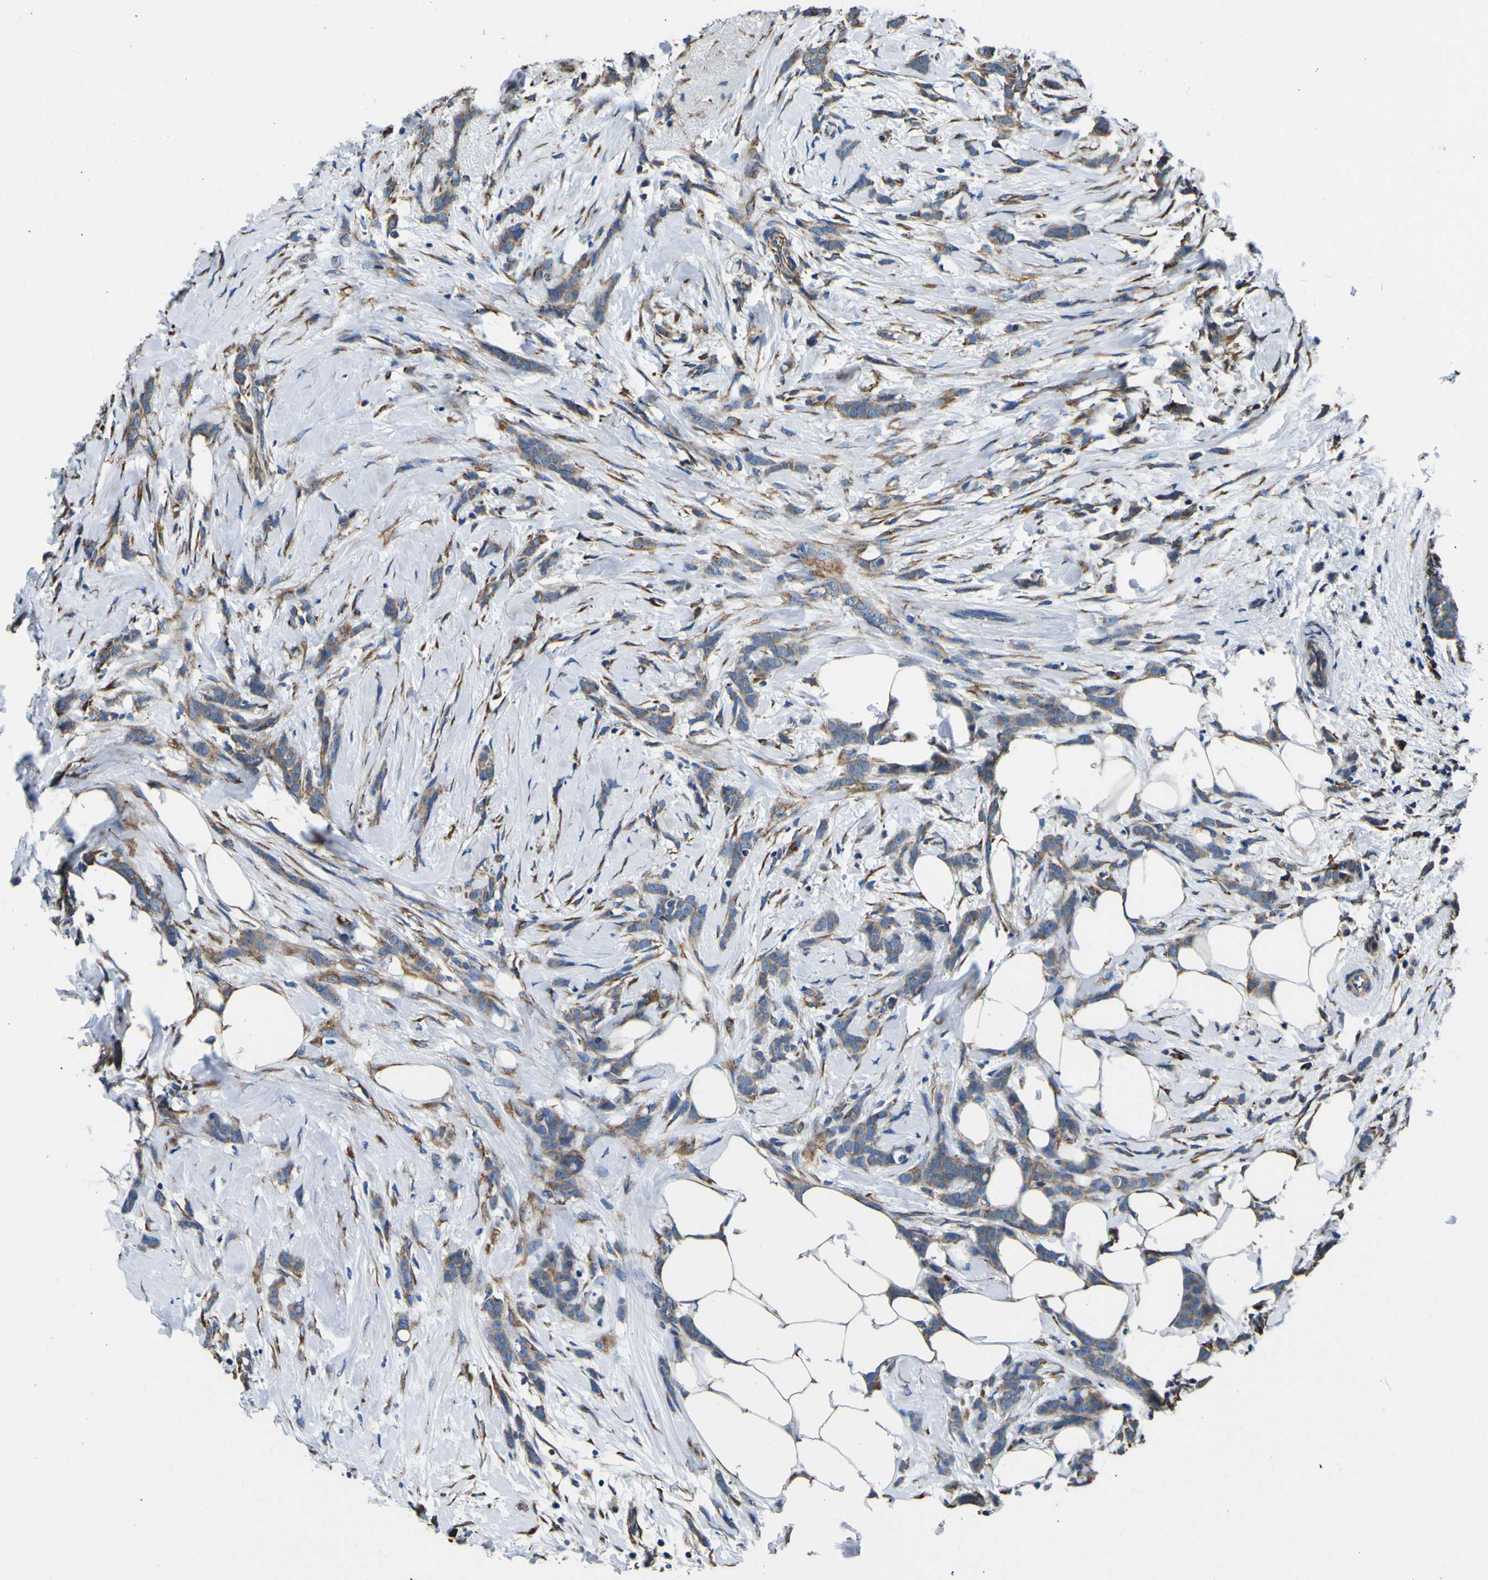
{"staining": {"intensity": "moderate", "quantity": ">75%", "location": "cytoplasmic/membranous"}, "tissue": "breast cancer", "cell_type": "Tumor cells", "image_type": "cancer", "snomed": [{"axis": "morphology", "description": "Lobular carcinoma, in situ"}, {"axis": "morphology", "description": "Lobular carcinoma"}, {"axis": "topography", "description": "Breast"}], "caption": "Human breast cancer (lobular carcinoma) stained for a protein (brown) exhibits moderate cytoplasmic/membranous positive staining in approximately >75% of tumor cells.", "gene": "INPP5A", "patient": {"sex": "female", "age": 41}}